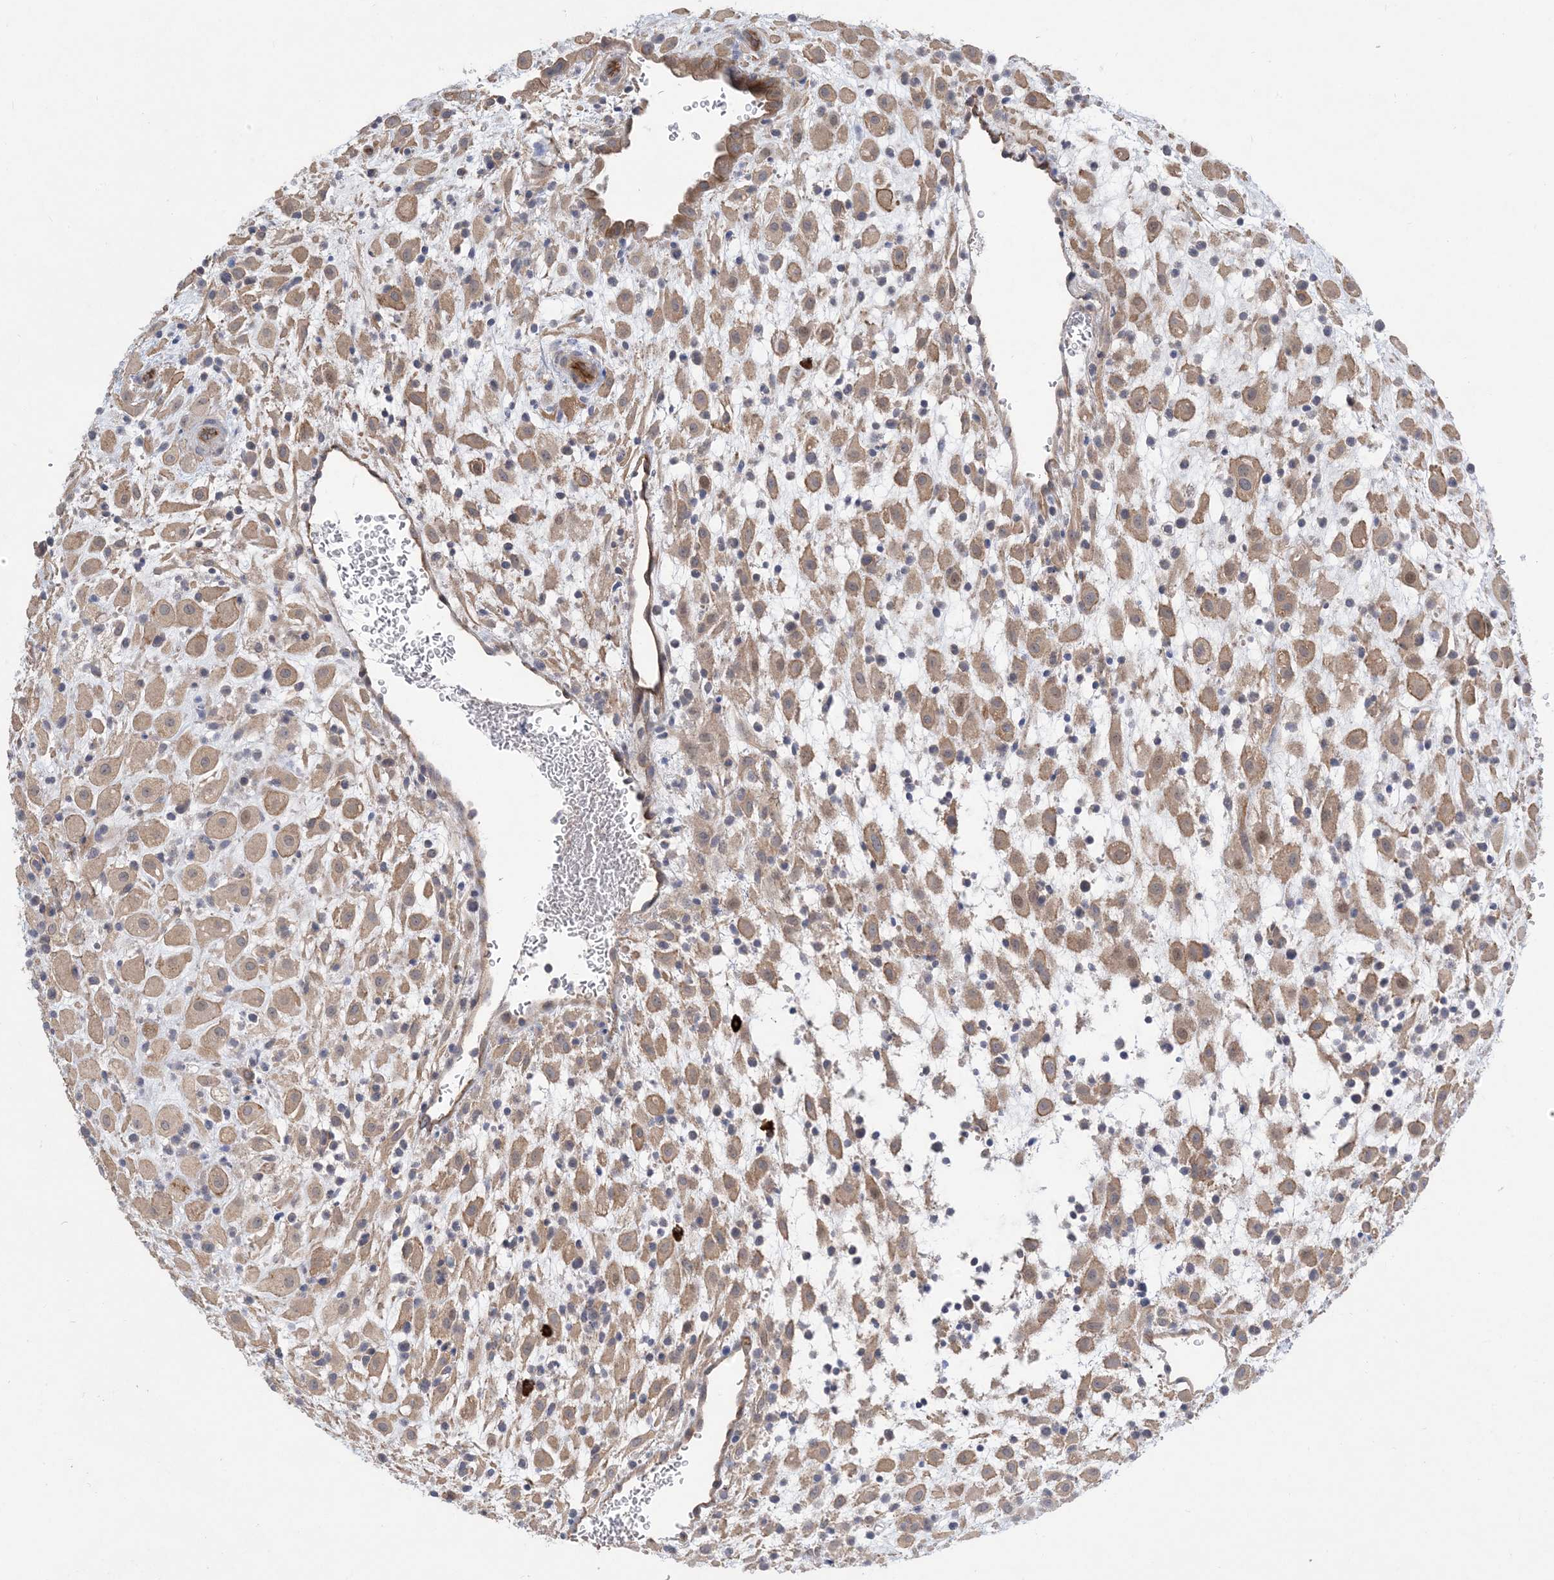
{"staining": {"intensity": "moderate", "quantity": ">75%", "location": "cytoplasmic/membranous"}, "tissue": "placenta", "cell_type": "Decidual cells", "image_type": "normal", "snomed": [{"axis": "morphology", "description": "Normal tissue, NOS"}, {"axis": "topography", "description": "Placenta"}], "caption": "This micrograph exhibits immunohistochemistry staining of unremarkable human placenta, with medium moderate cytoplasmic/membranous positivity in approximately >75% of decidual cells.", "gene": "AOC1", "patient": {"sex": "female", "age": 35}}